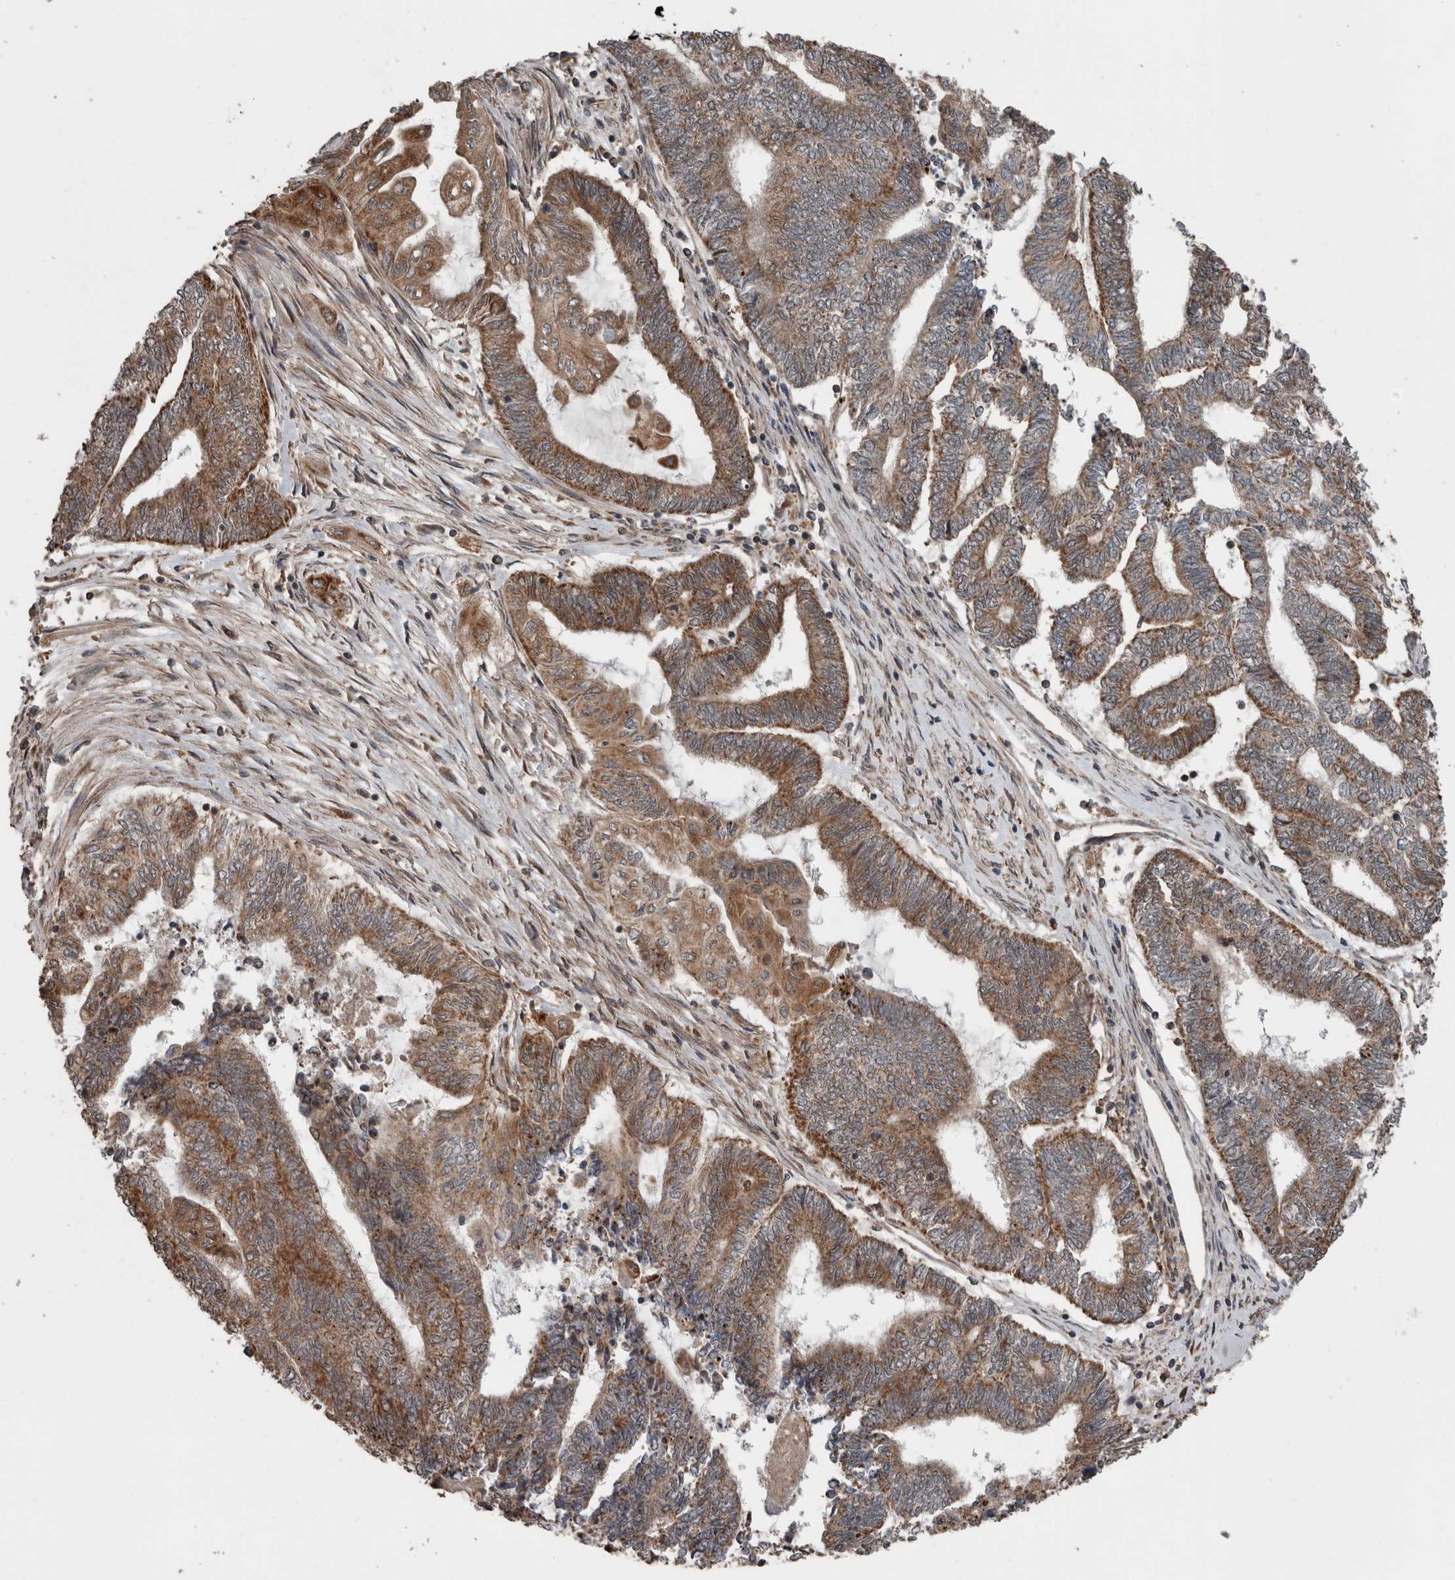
{"staining": {"intensity": "moderate", "quantity": ">75%", "location": "cytoplasmic/membranous"}, "tissue": "endometrial cancer", "cell_type": "Tumor cells", "image_type": "cancer", "snomed": [{"axis": "morphology", "description": "Adenocarcinoma, NOS"}, {"axis": "topography", "description": "Uterus"}, {"axis": "topography", "description": "Endometrium"}], "caption": "A medium amount of moderate cytoplasmic/membranous staining is identified in approximately >75% of tumor cells in adenocarcinoma (endometrial) tissue.", "gene": "RIOK3", "patient": {"sex": "female", "age": 70}}